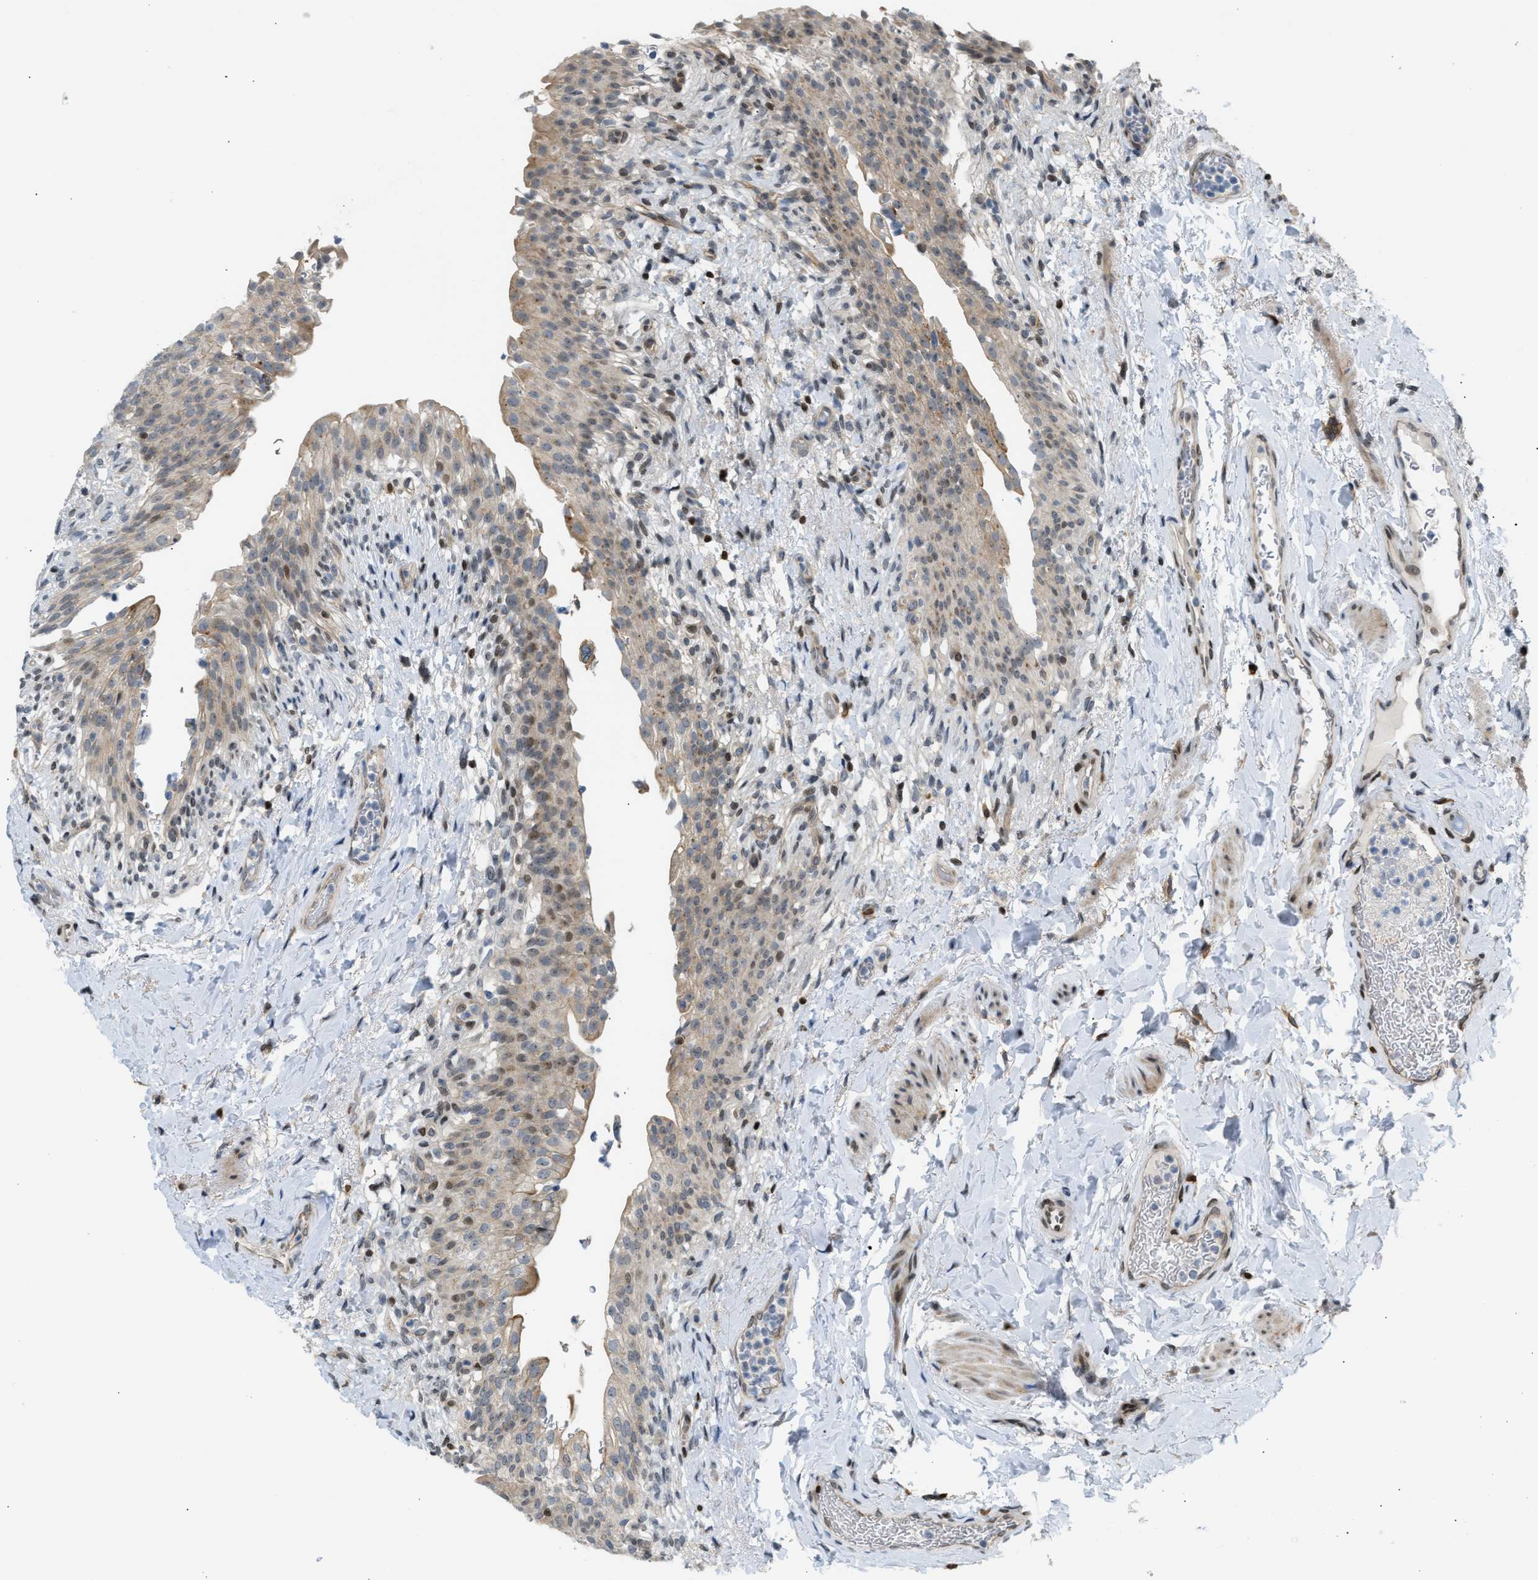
{"staining": {"intensity": "weak", "quantity": "25%-75%", "location": "cytoplasmic/membranous"}, "tissue": "urinary bladder", "cell_type": "Urothelial cells", "image_type": "normal", "snomed": [{"axis": "morphology", "description": "Normal tissue, NOS"}, {"axis": "topography", "description": "Urinary bladder"}], "caption": "Immunohistochemistry (IHC) staining of normal urinary bladder, which displays low levels of weak cytoplasmic/membranous expression in about 25%-75% of urothelial cells indicating weak cytoplasmic/membranous protein positivity. The staining was performed using DAB (3,3'-diaminobenzidine) (brown) for protein detection and nuclei were counterstained in hematoxylin (blue).", "gene": "NPS", "patient": {"sex": "female", "age": 60}}